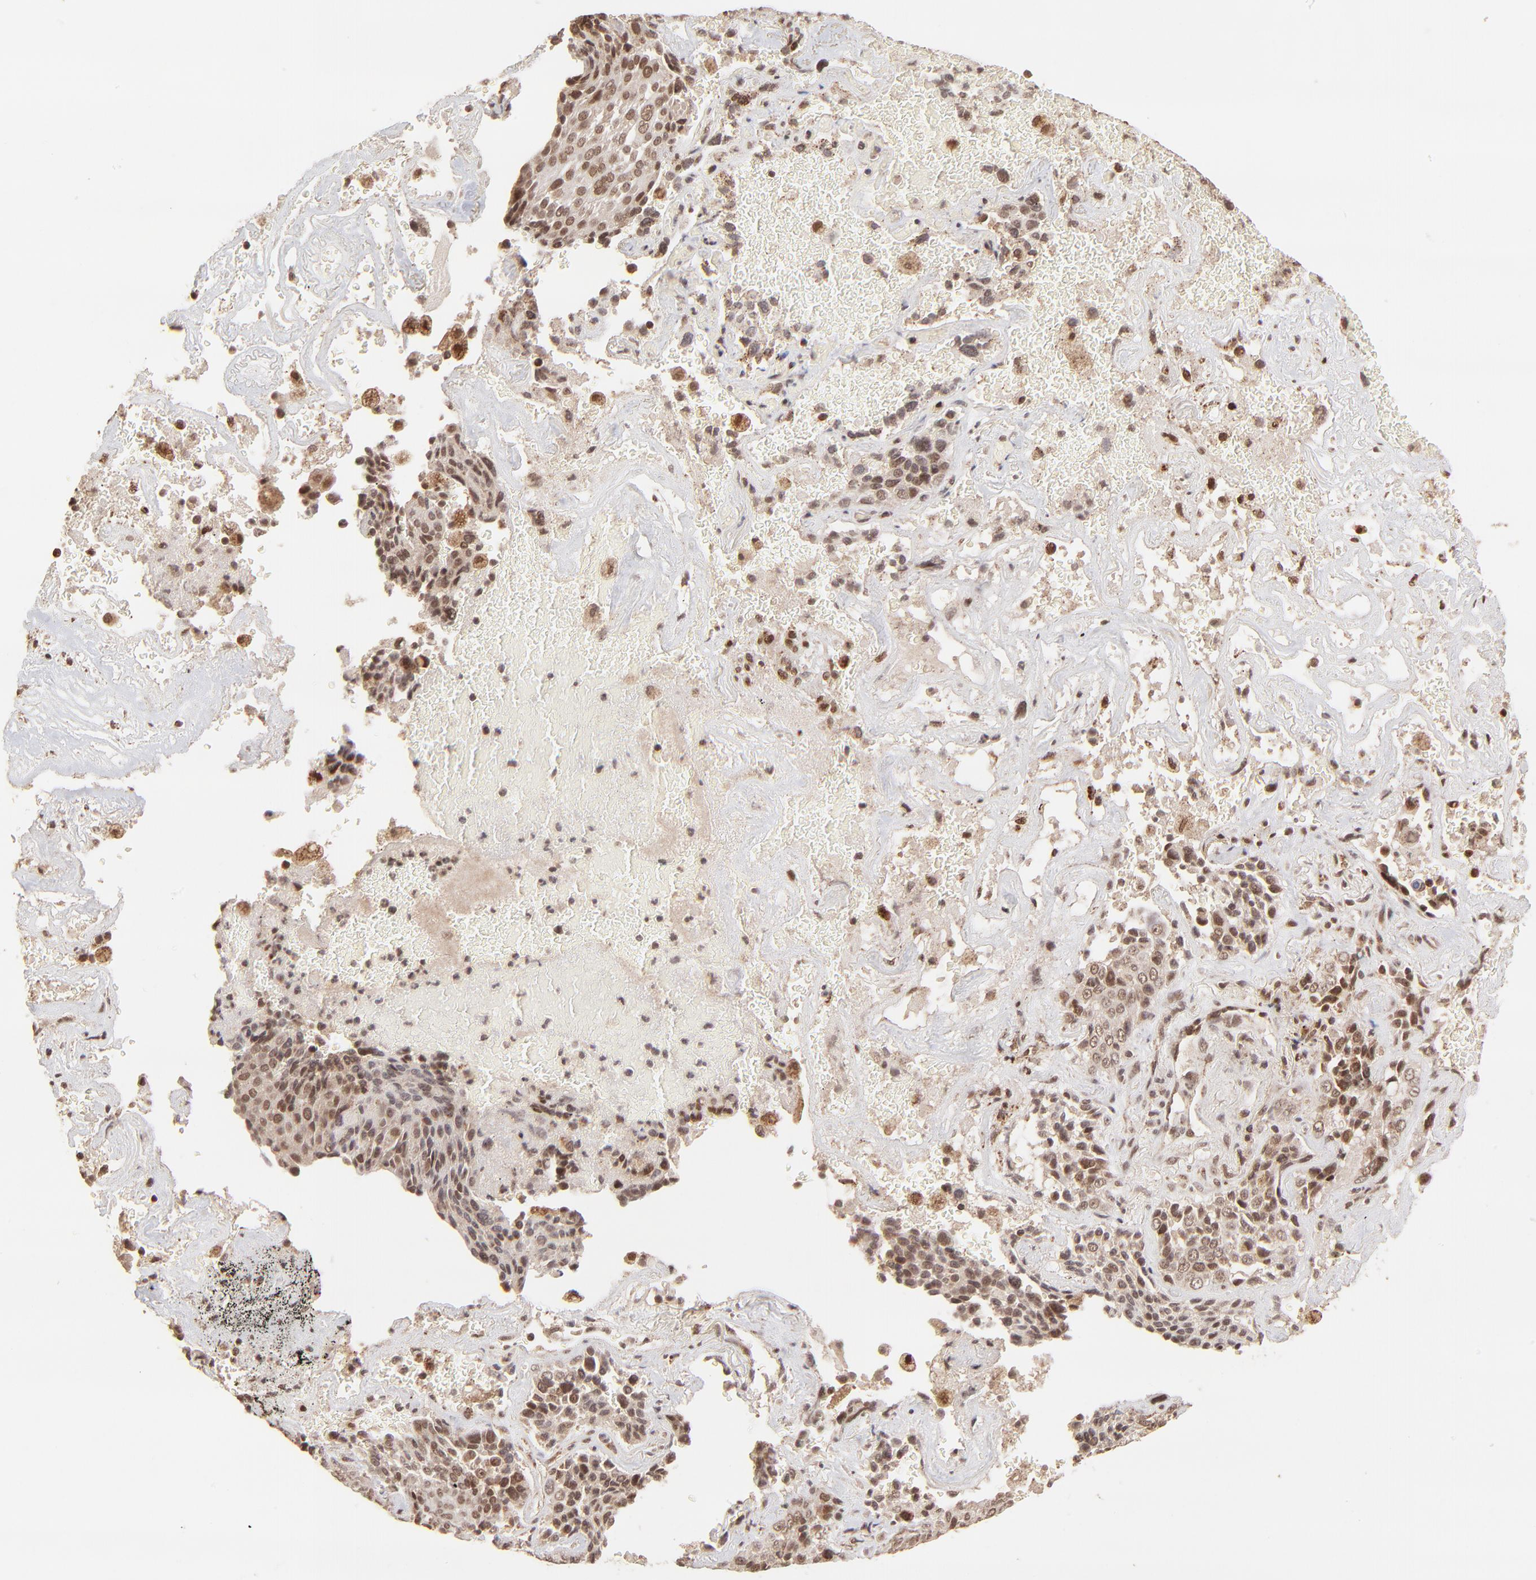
{"staining": {"intensity": "weak", "quantity": "25%-75%", "location": "cytoplasmic/membranous,nuclear"}, "tissue": "lung cancer", "cell_type": "Tumor cells", "image_type": "cancer", "snomed": [{"axis": "morphology", "description": "Squamous cell carcinoma, NOS"}, {"axis": "topography", "description": "Lung"}], "caption": "This micrograph displays immunohistochemistry (IHC) staining of lung cancer, with low weak cytoplasmic/membranous and nuclear positivity in approximately 25%-75% of tumor cells.", "gene": "MED15", "patient": {"sex": "male", "age": 54}}